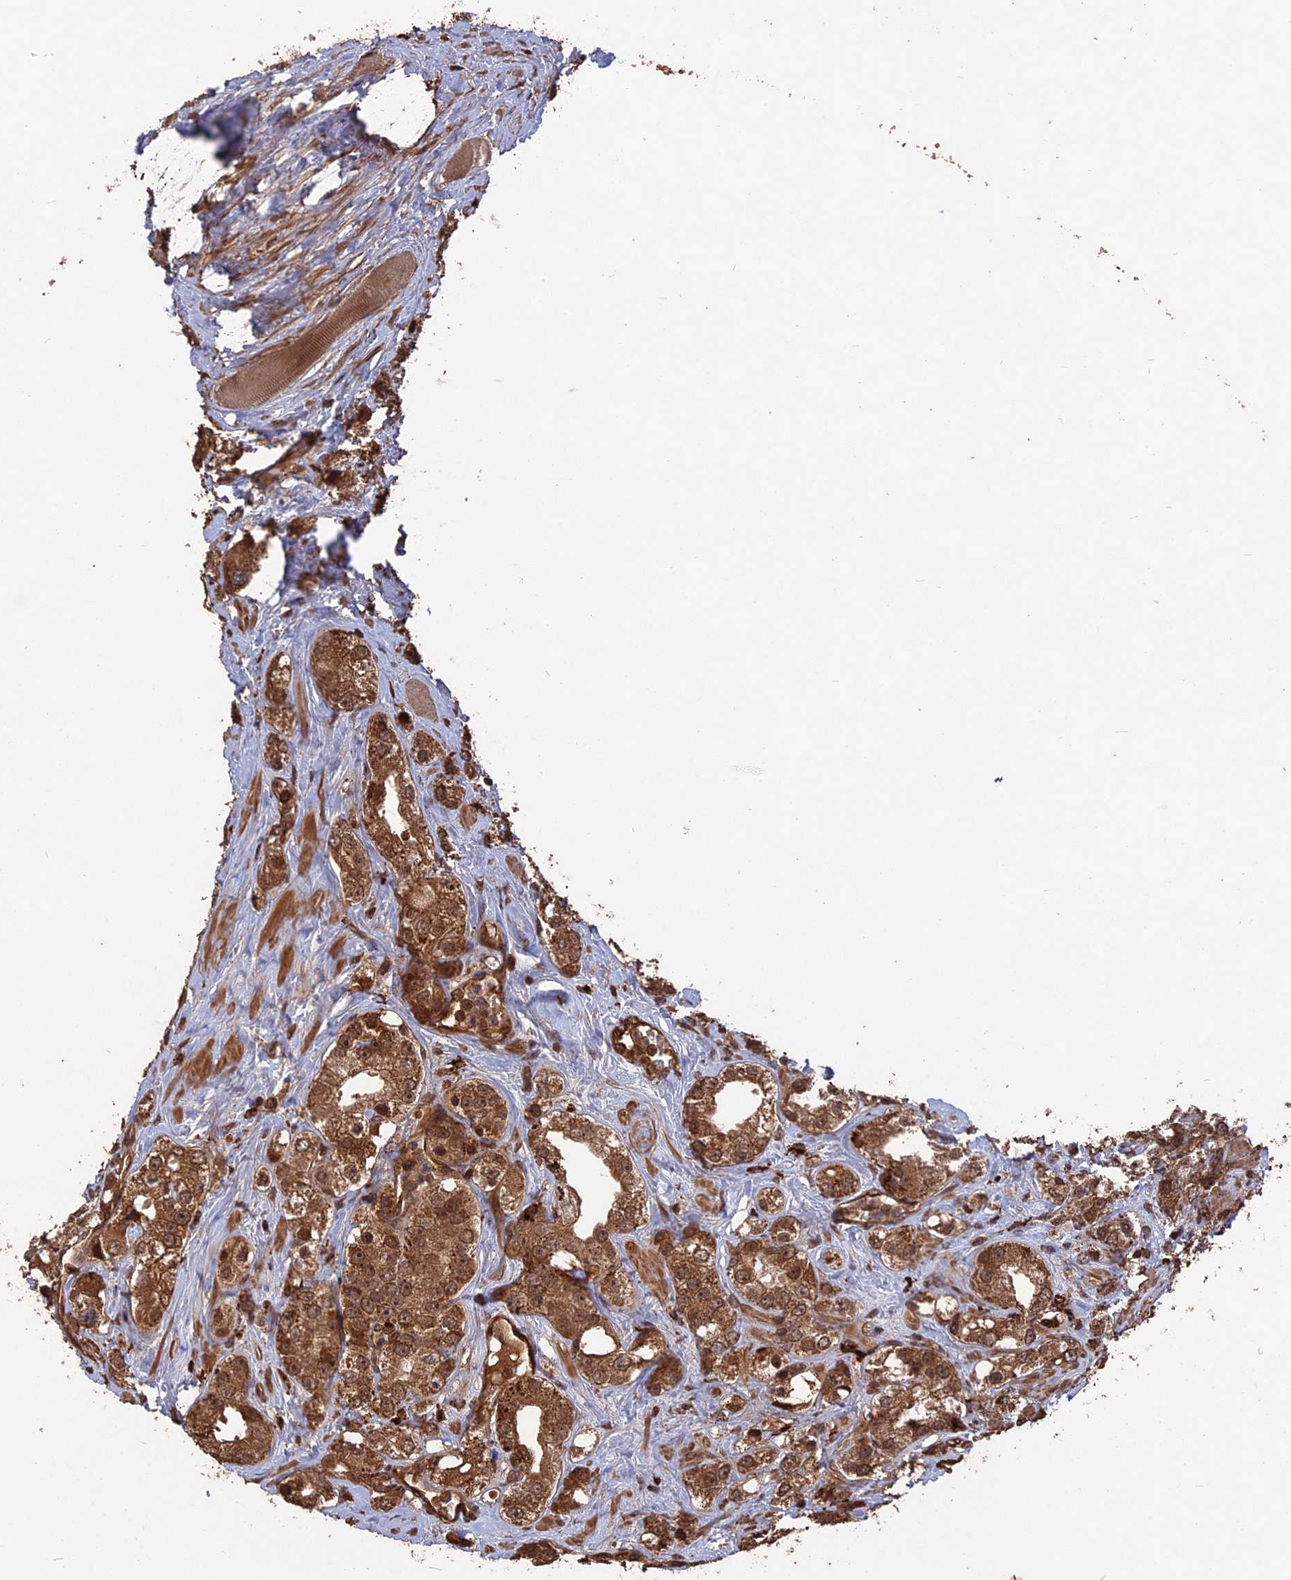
{"staining": {"intensity": "strong", "quantity": ">75%", "location": "cytoplasmic/membranous,nuclear"}, "tissue": "prostate cancer", "cell_type": "Tumor cells", "image_type": "cancer", "snomed": [{"axis": "morphology", "description": "Adenocarcinoma, NOS"}, {"axis": "topography", "description": "Prostate"}], "caption": "Prostate cancer (adenocarcinoma) stained with a protein marker demonstrates strong staining in tumor cells.", "gene": "TELO2", "patient": {"sex": "male", "age": 79}}